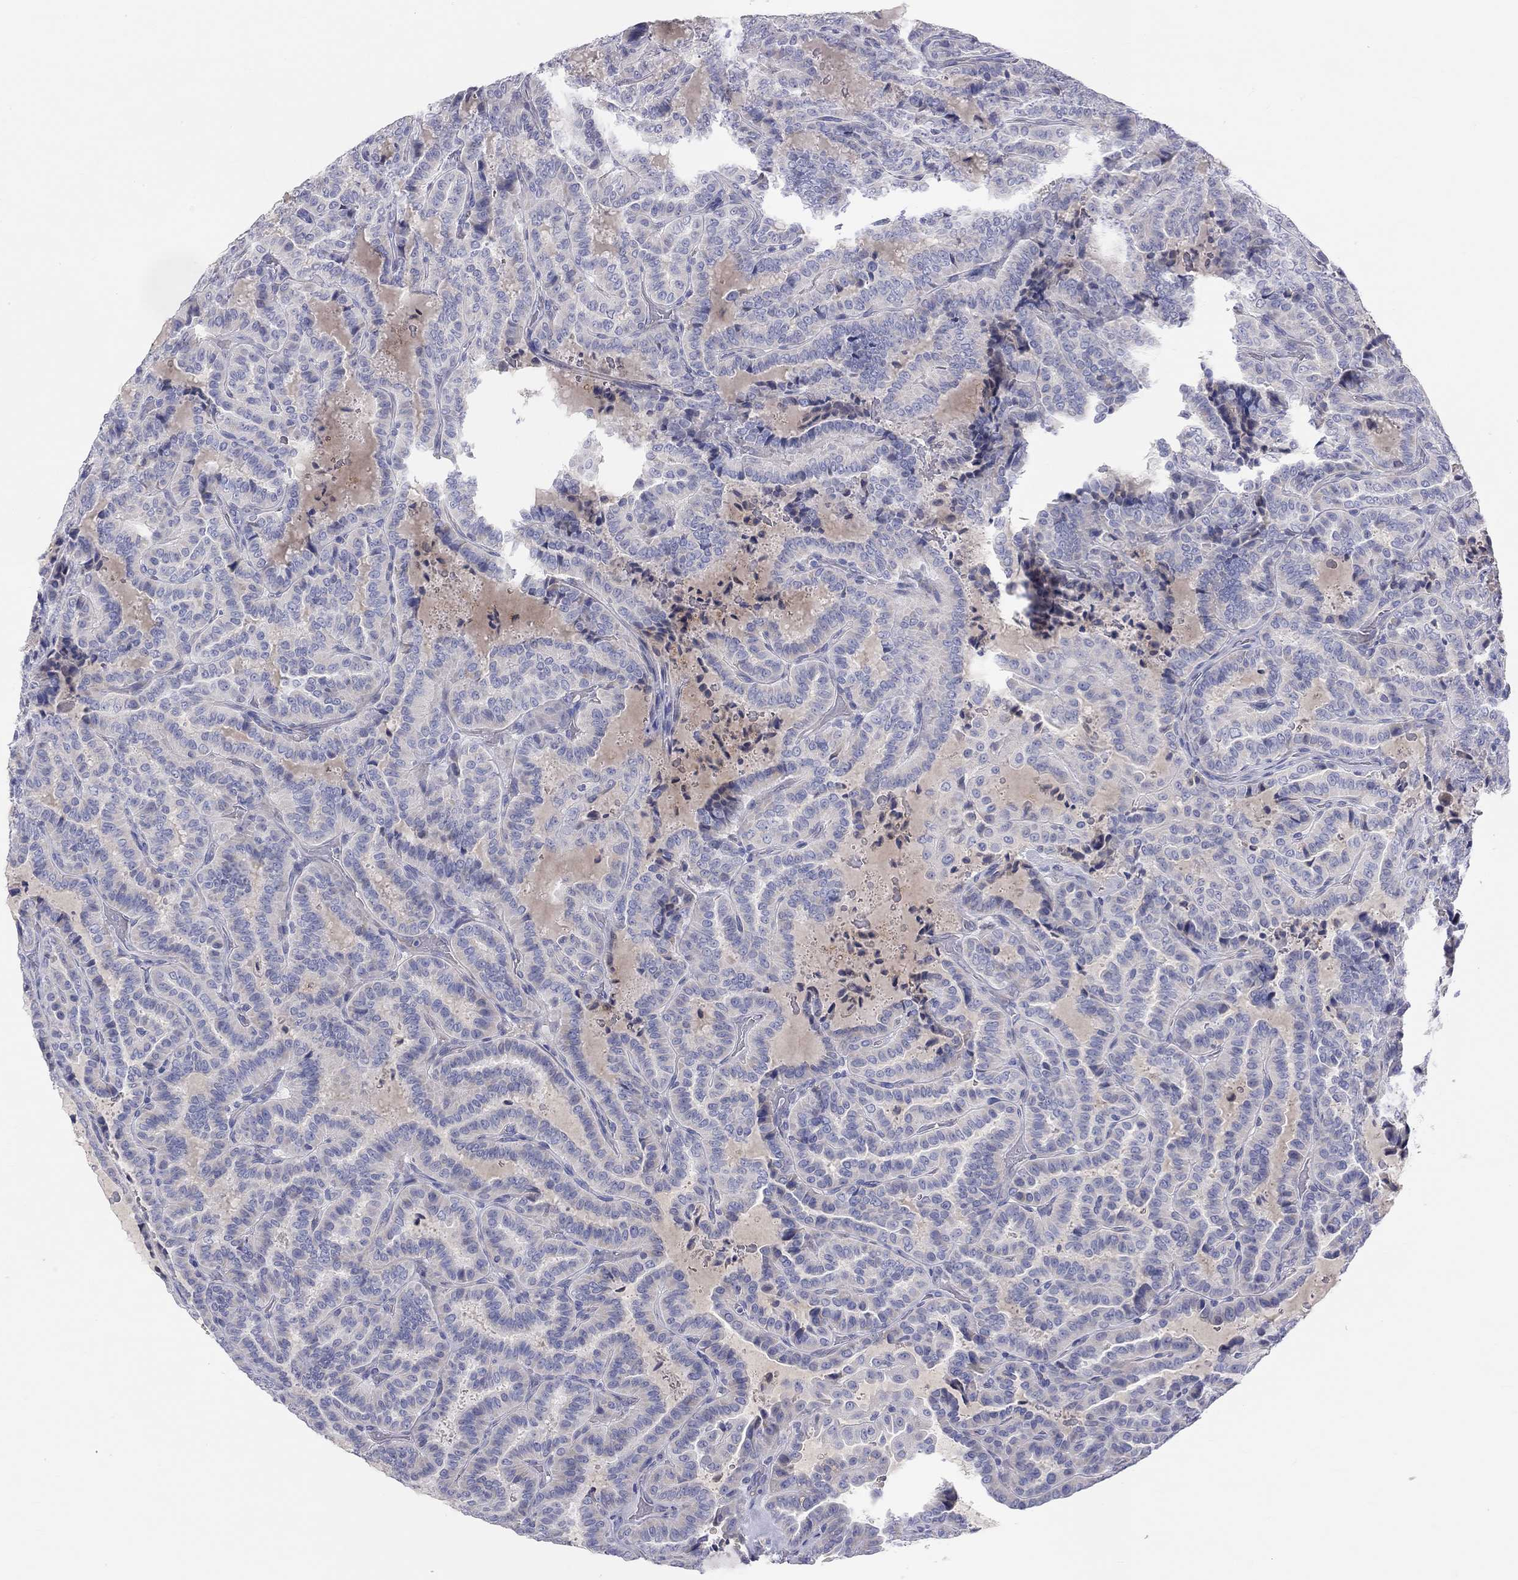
{"staining": {"intensity": "negative", "quantity": "none", "location": "none"}, "tissue": "thyroid cancer", "cell_type": "Tumor cells", "image_type": "cancer", "snomed": [{"axis": "morphology", "description": "Papillary adenocarcinoma, NOS"}, {"axis": "topography", "description": "Thyroid gland"}], "caption": "There is no significant positivity in tumor cells of papillary adenocarcinoma (thyroid).", "gene": "ST7L", "patient": {"sex": "female", "age": 39}}